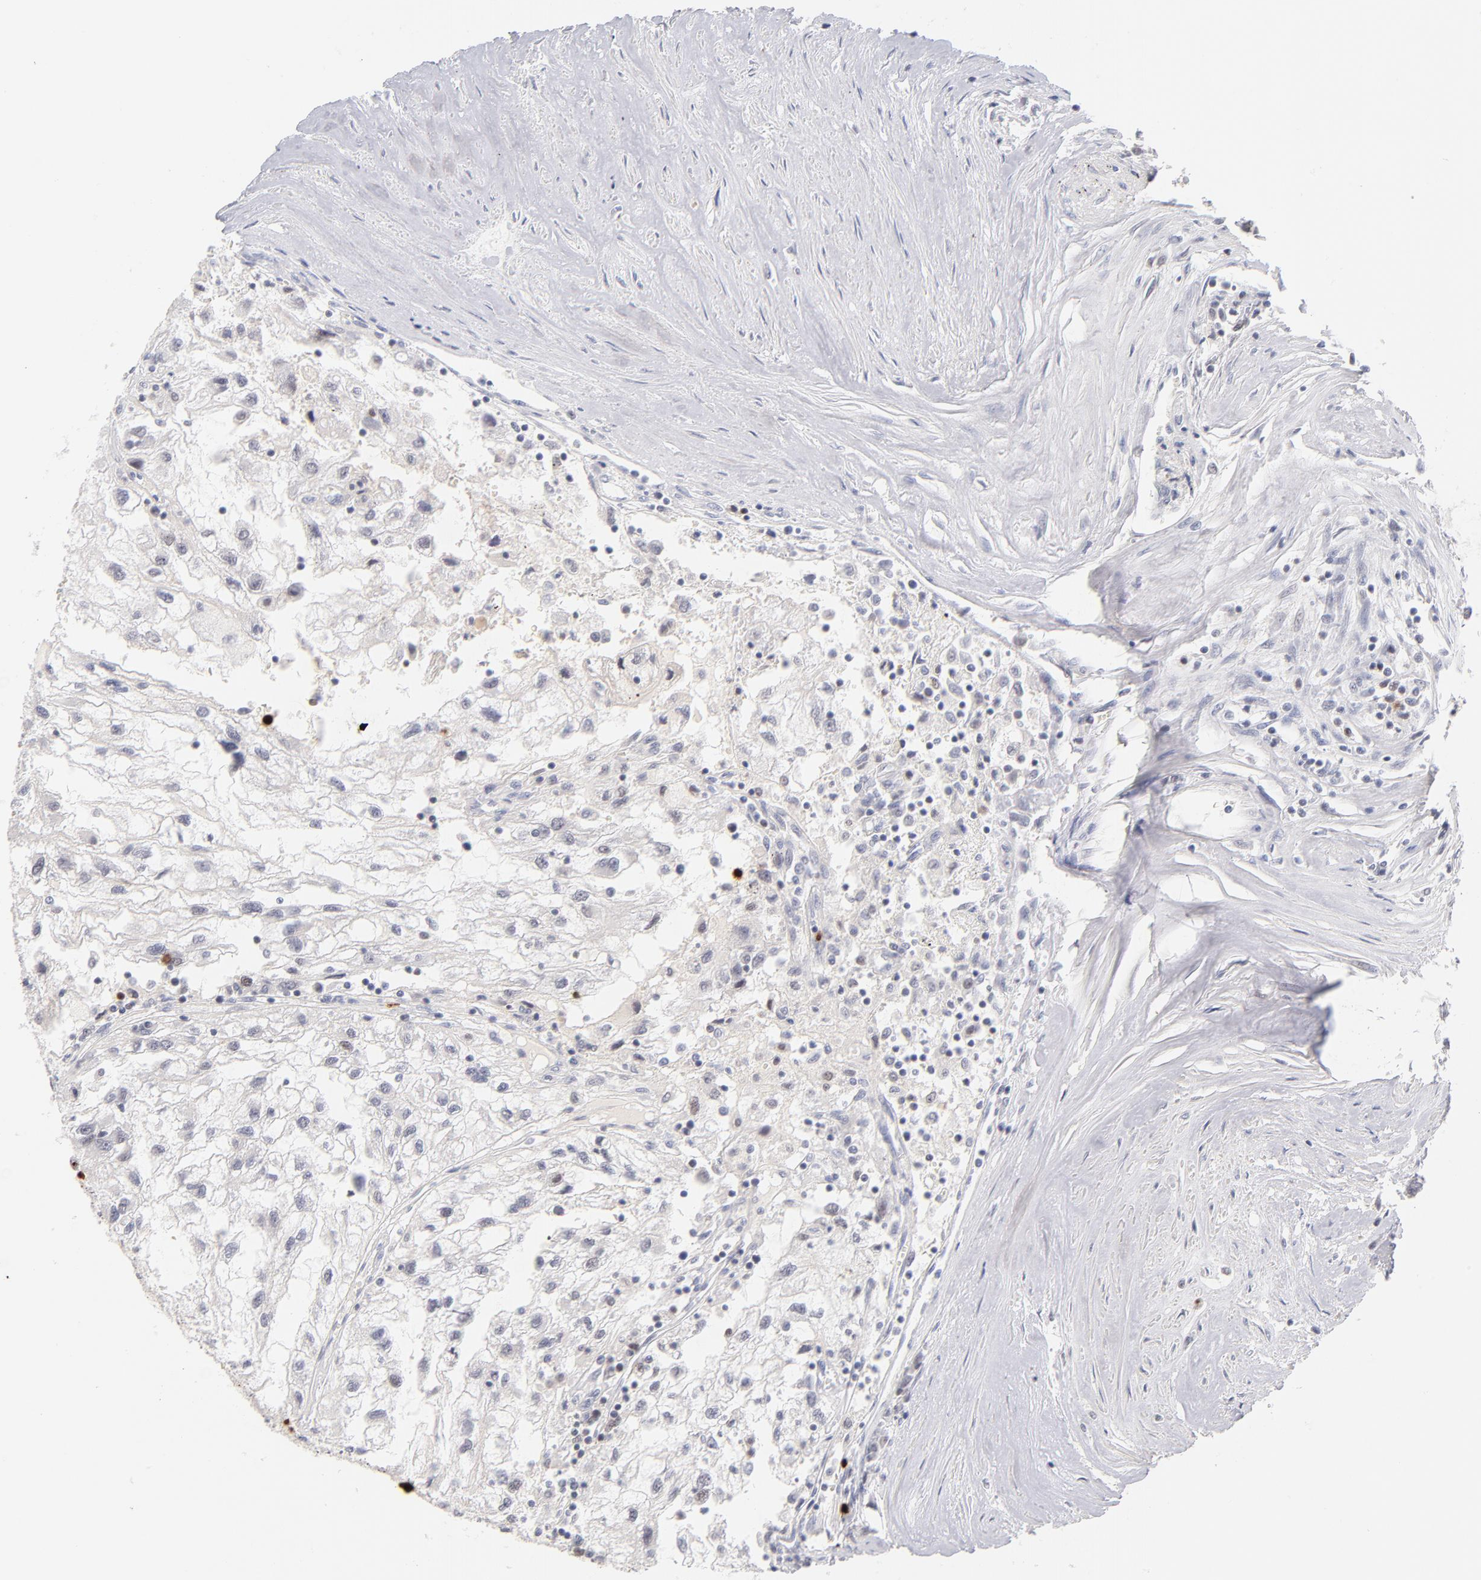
{"staining": {"intensity": "negative", "quantity": "none", "location": "none"}, "tissue": "renal cancer", "cell_type": "Tumor cells", "image_type": "cancer", "snomed": [{"axis": "morphology", "description": "Normal tissue, NOS"}, {"axis": "morphology", "description": "Adenocarcinoma, NOS"}, {"axis": "topography", "description": "Kidney"}], "caption": "This micrograph is of adenocarcinoma (renal) stained with IHC to label a protein in brown with the nuclei are counter-stained blue. There is no expression in tumor cells. (DAB (3,3'-diaminobenzidine) immunohistochemistry (IHC) visualized using brightfield microscopy, high magnification).", "gene": "PARP1", "patient": {"sex": "male", "age": 71}}